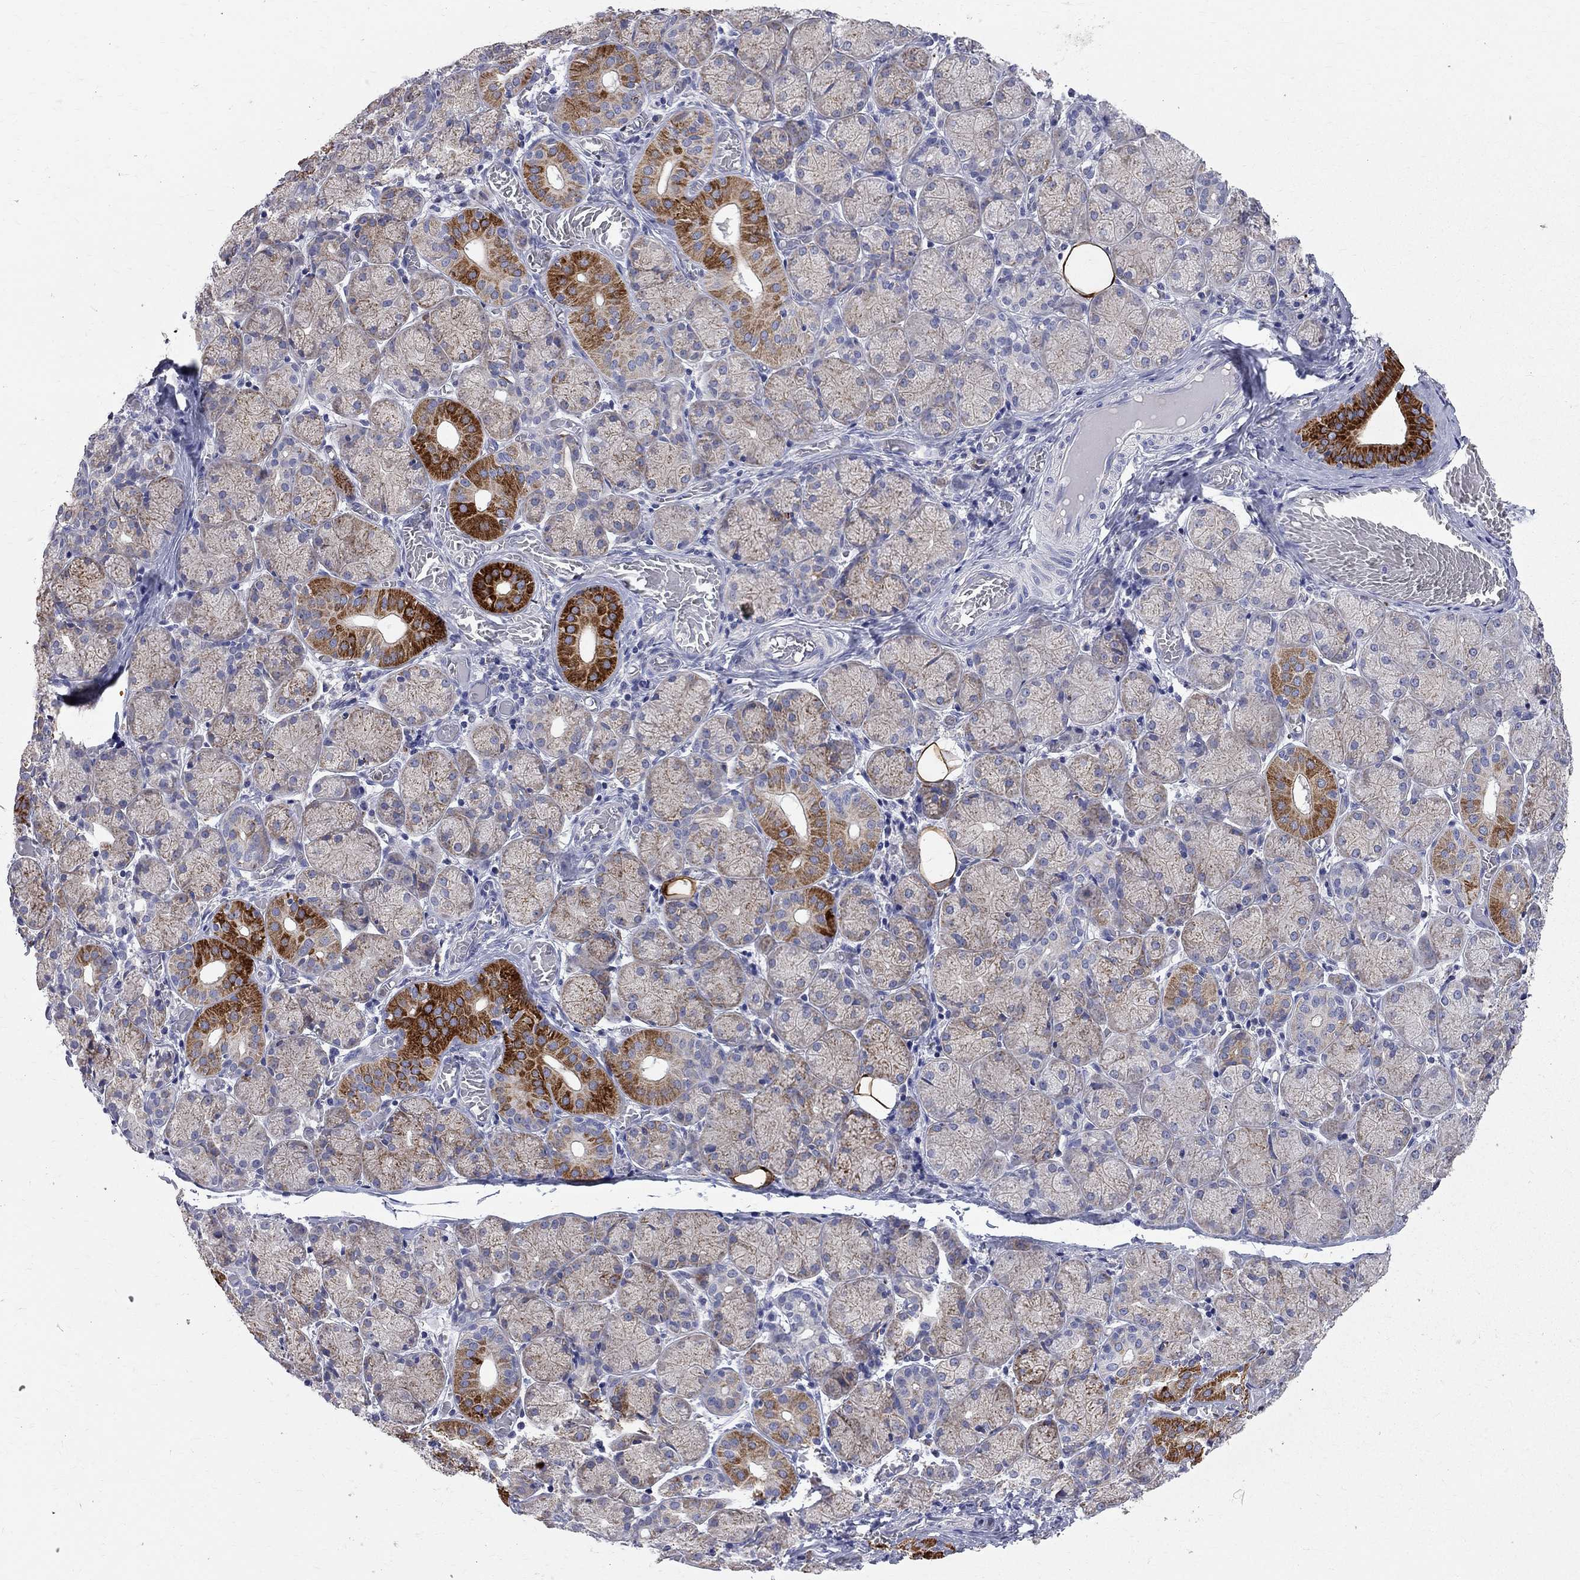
{"staining": {"intensity": "strong", "quantity": "<25%", "location": "cytoplasmic/membranous"}, "tissue": "salivary gland", "cell_type": "Glandular cells", "image_type": "normal", "snomed": [{"axis": "morphology", "description": "Normal tissue, NOS"}, {"axis": "topography", "description": "Salivary gland"}, {"axis": "topography", "description": "Peripheral nerve tissue"}], "caption": "The image exhibits immunohistochemical staining of unremarkable salivary gland. There is strong cytoplasmic/membranous staining is appreciated in approximately <25% of glandular cells. (Stains: DAB (3,3'-diaminobenzidine) in brown, nuclei in blue, Microscopy: brightfield microscopy at high magnification).", "gene": "ACSL1", "patient": {"sex": "female", "age": 24}}